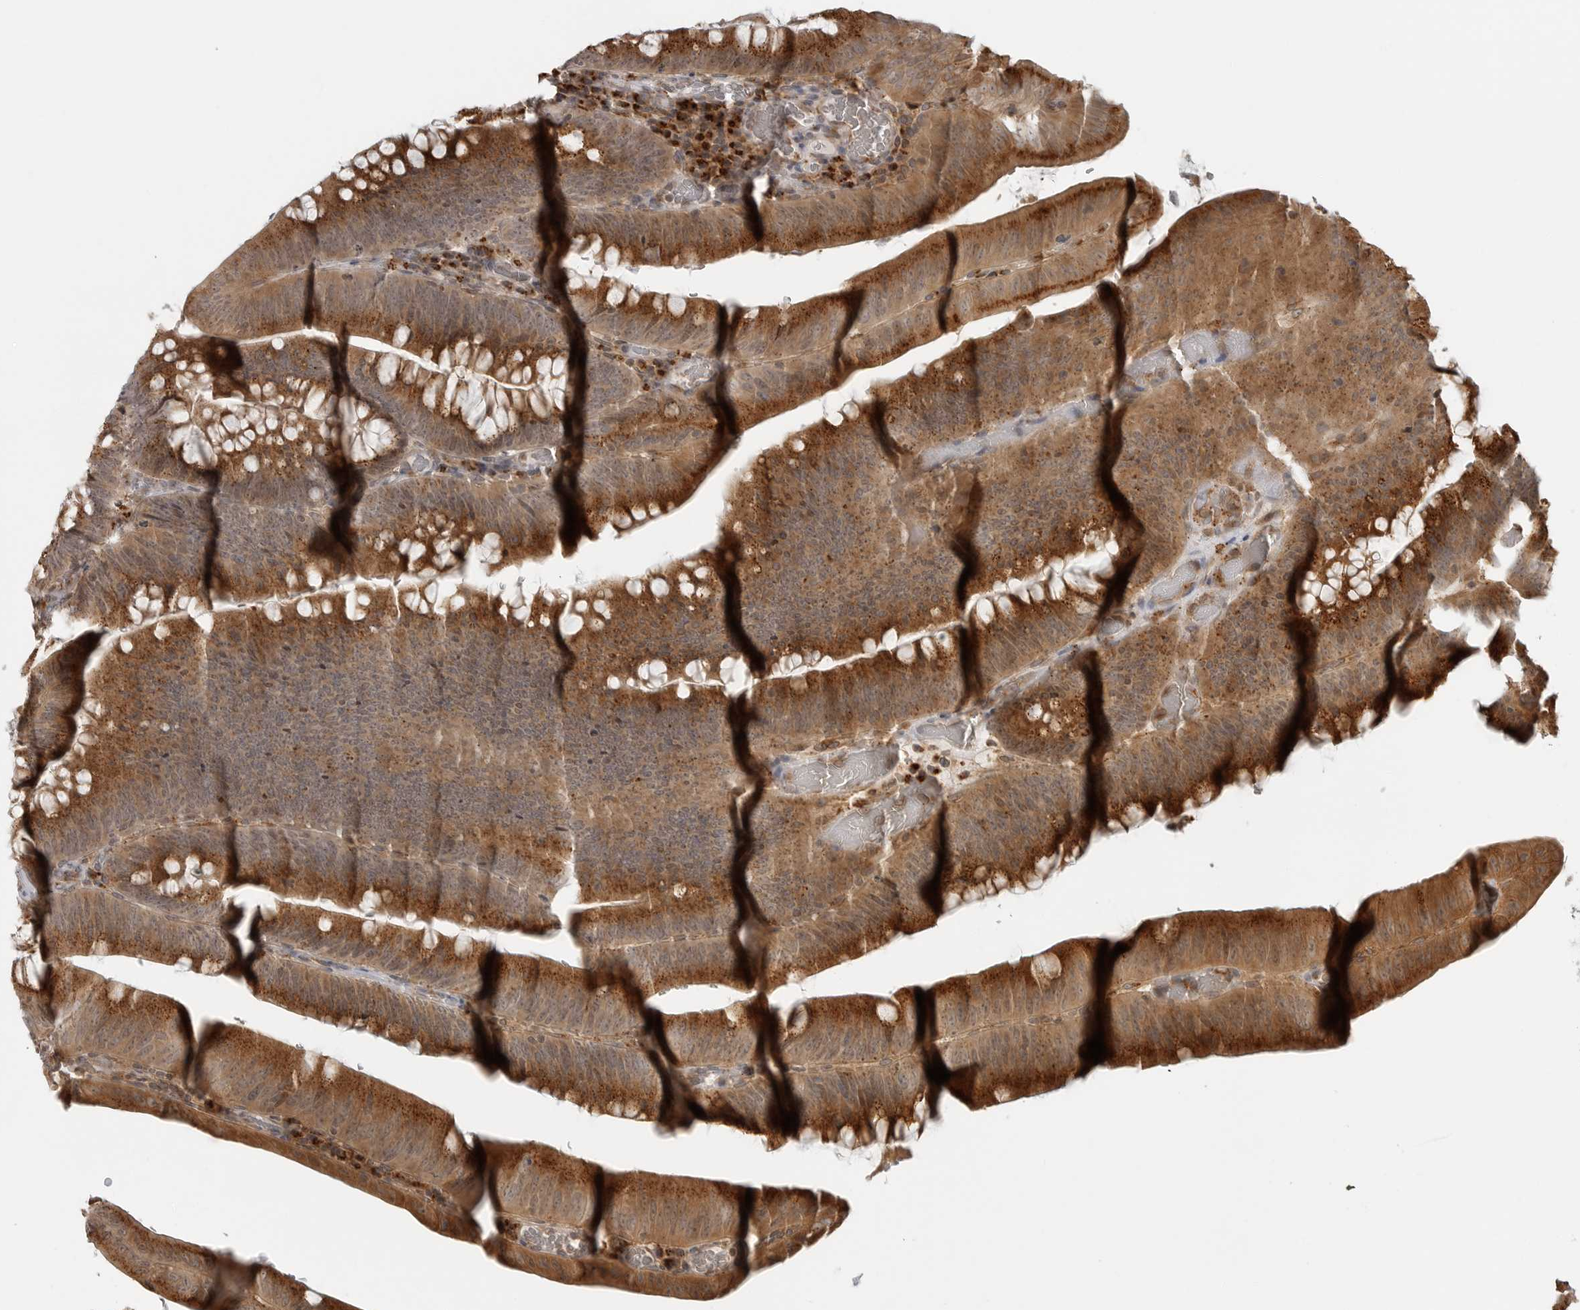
{"staining": {"intensity": "strong", "quantity": ">75%", "location": "cytoplasmic/membranous"}, "tissue": "colorectal cancer", "cell_type": "Tumor cells", "image_type": "cancer", "snomed": [{"axis": "morphology", "description": "Normal tissue, NOS"}, {"axis": "topography", "description": "Colon"}], "caption": "This micrograph reveals colorectal cancer stained with immunohistochemistry (IHC) to label a protein in brown. The cytoplasmic/membranous of tumor cells show strong positivity for the protein. Nuclei are counter-stained blue.", "gene": "COPA", "patient": {"sex": "female", "age": 82}}